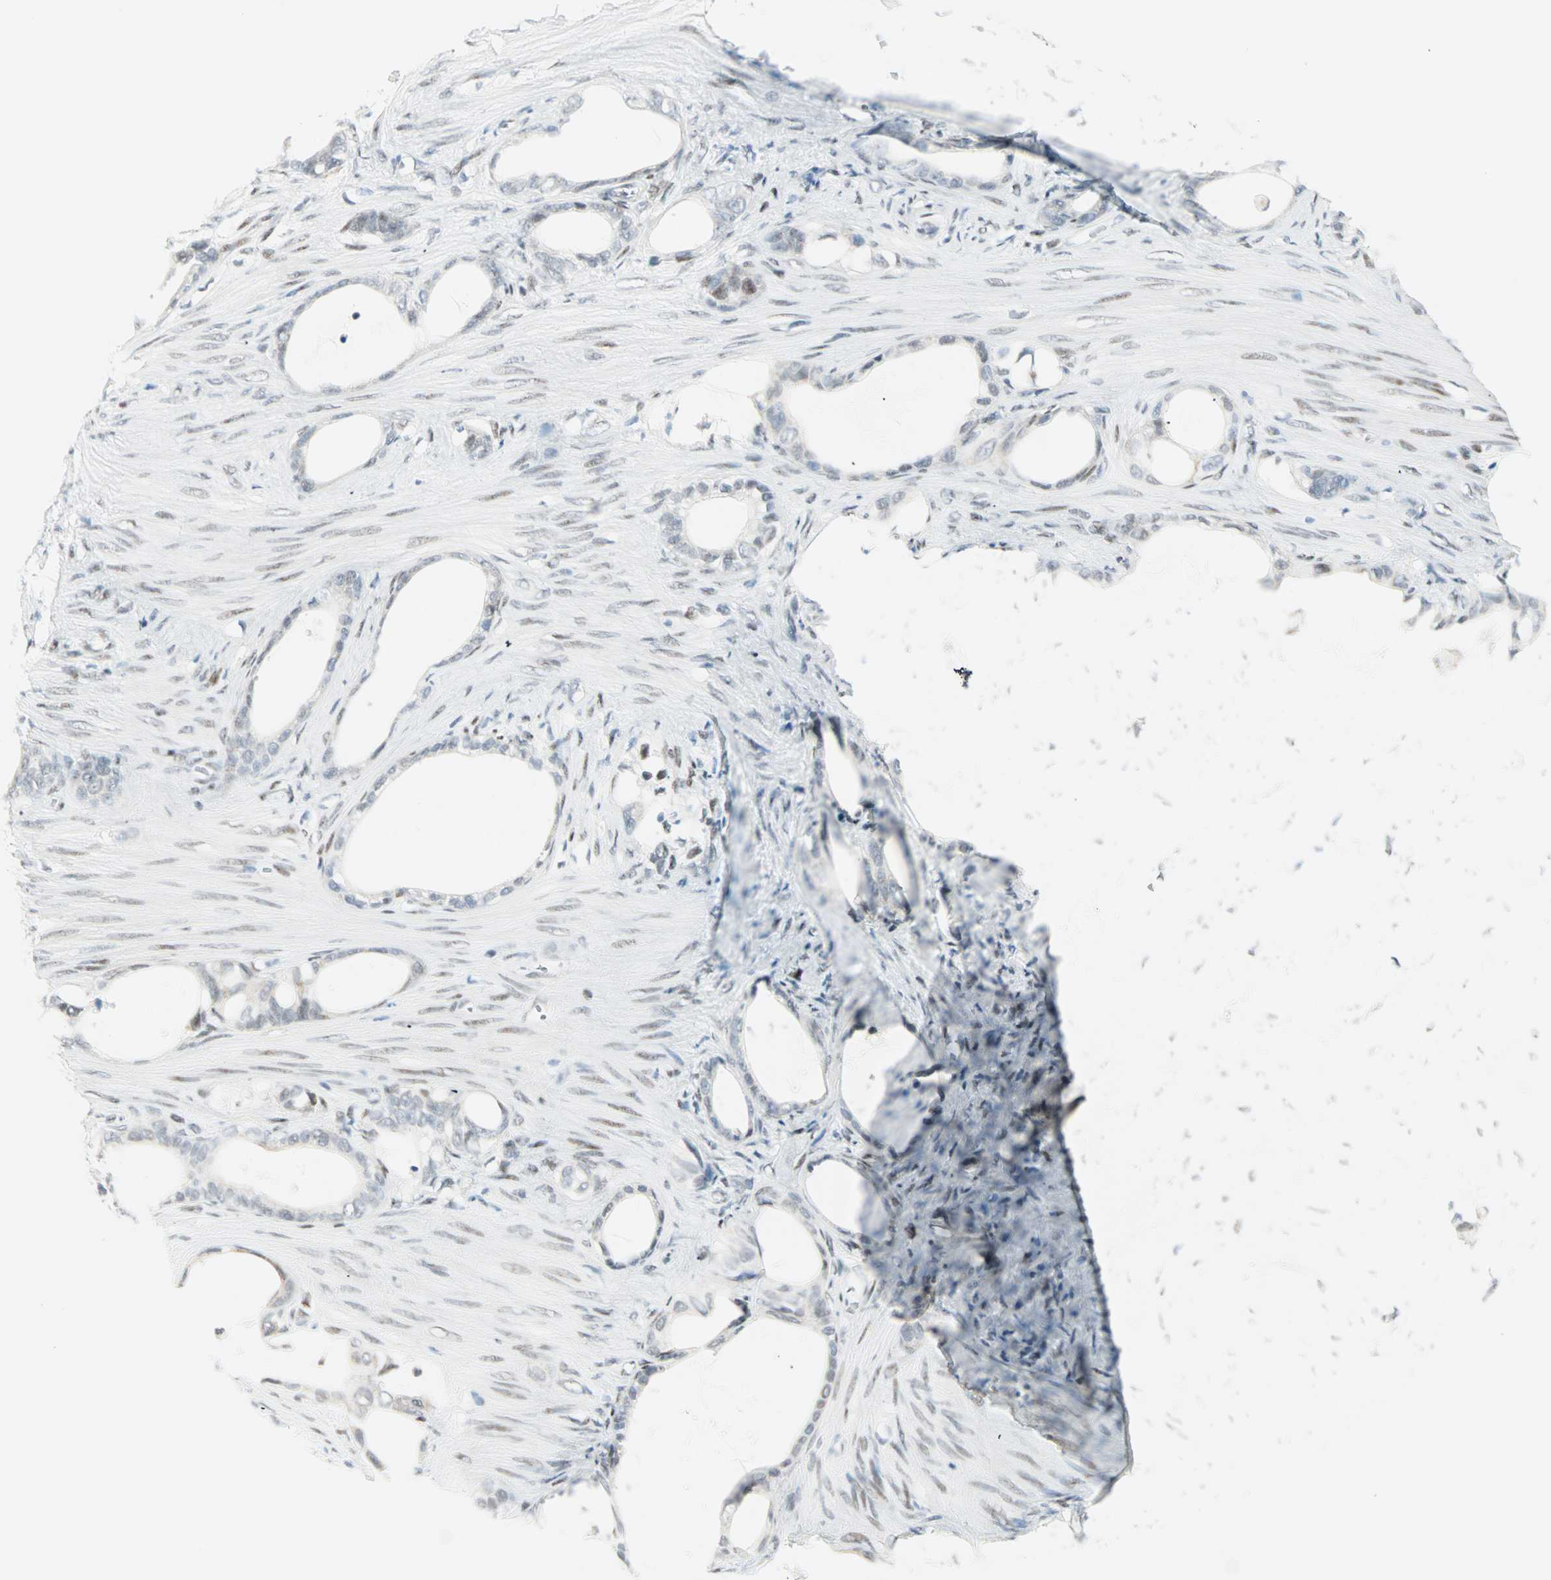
{"staining": {"intensity": "negative", "quantity": "none", "location": "none"}, "tissue": "stomach cancer", "cell_type": "Tumor cells", "image_type": "cancer", "snomed": [{"axis": "morphology", "description": "Adenocarcinoma, NOS"}, {"axis": "topography", "description": "Stomach"}], "caption": "Human adenocarcinoma (stomach) stained for a protein using immunohistochemistry (IHC) exhibits no positivity in tumor cells.", "gene": "PKNOX1", "patient": {"sex": "female", "age": 75}}